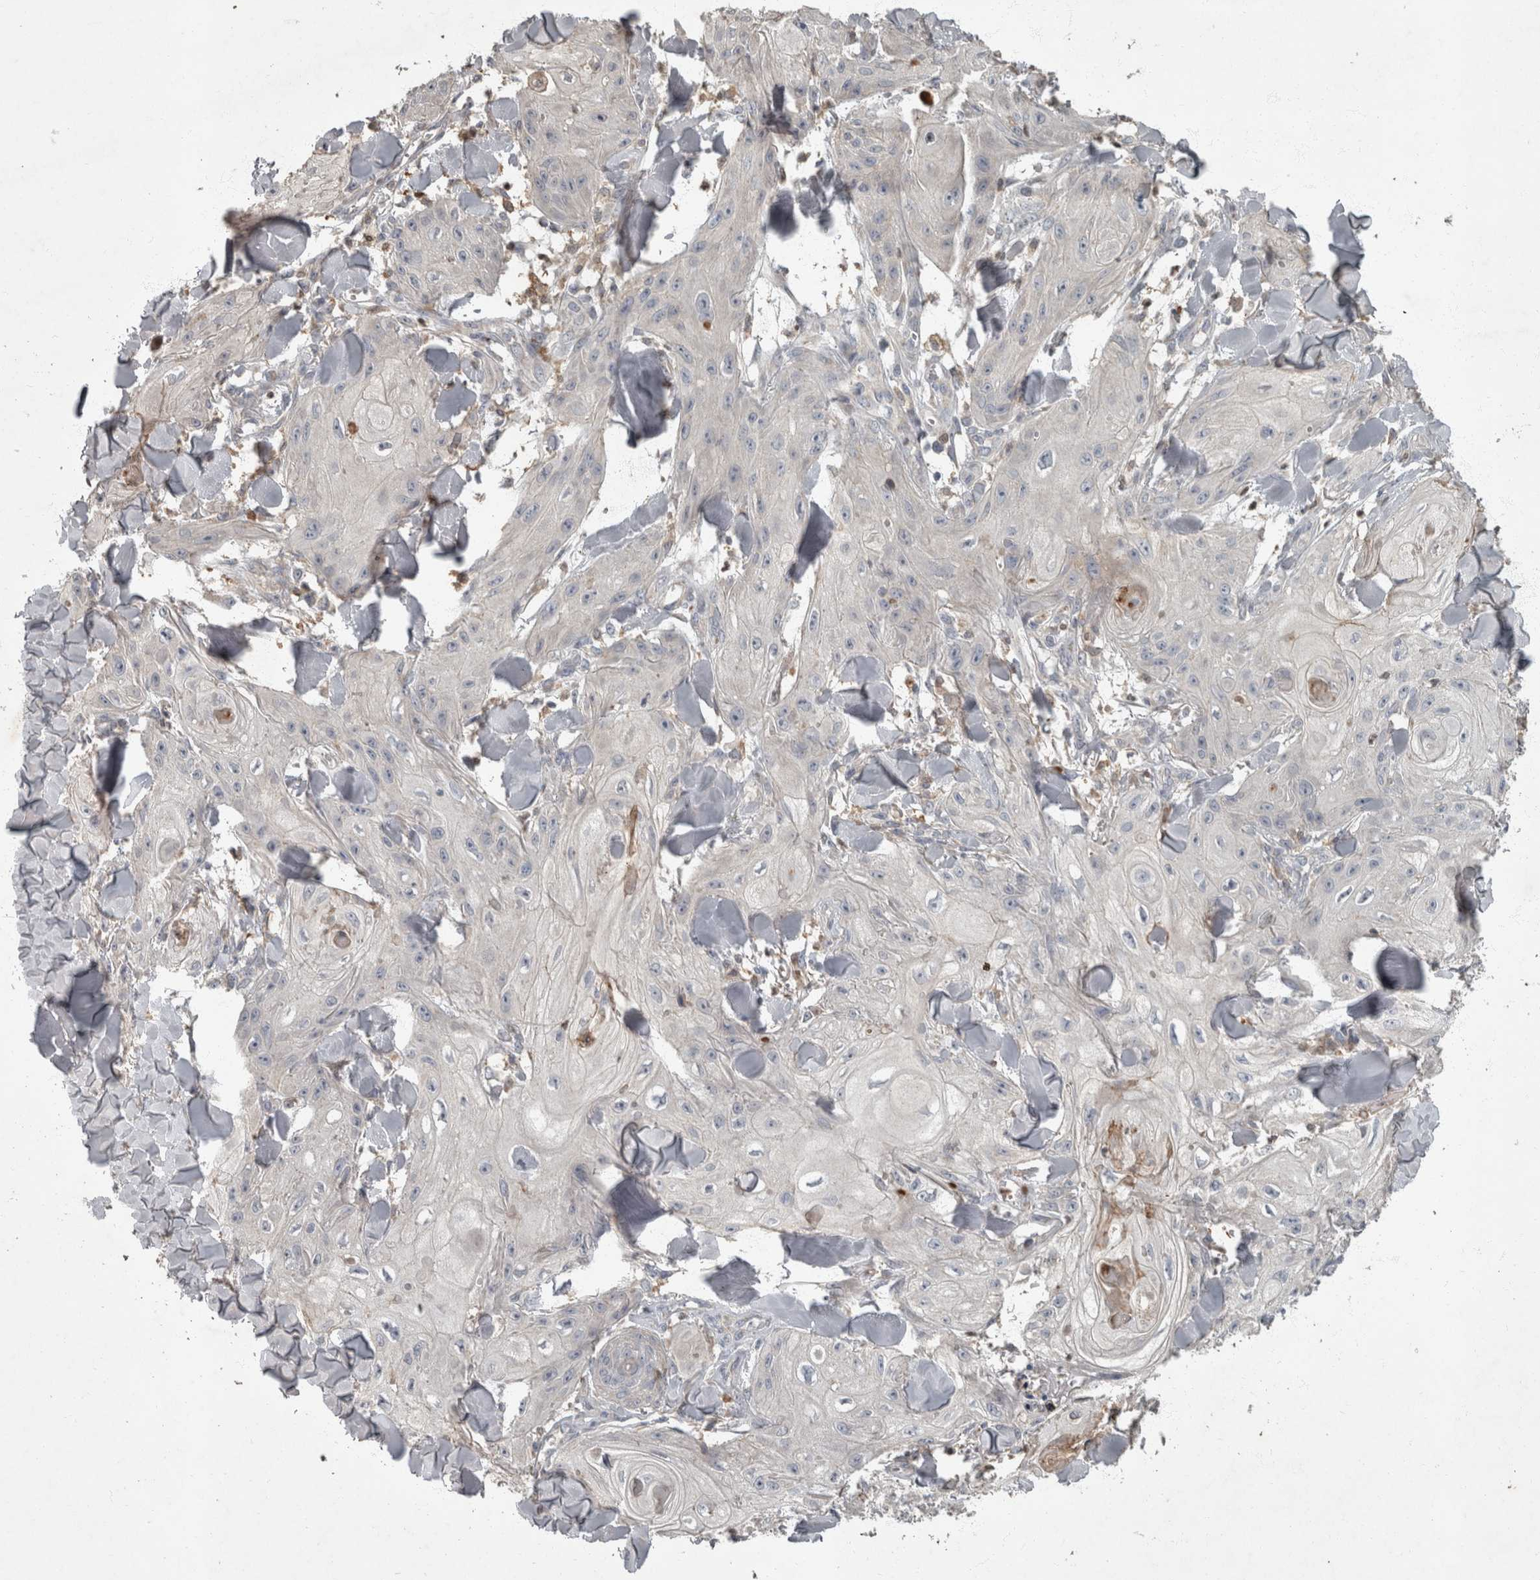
{"staining": {"intensity": "negative", "quantity": "none", "location": "none"}, "tissue": "skin cancer", "cell_type": "Tumor cells", "image_type": "cancer", "snomed": [{"axis": "morphology", "description": "Squamous cell carcinoma, NOS"}, {"axis": "topography", "description": "Skin"}], "caption": "DAB (3,3'-diaminobenzidine) immunohistochemical staining of human skin cancer (squamous cell carcinoma) exhibits no significant expression in tumor cells.", "gene": "PPP1R3C", "patient": {"sex": "male", "age": 74}}